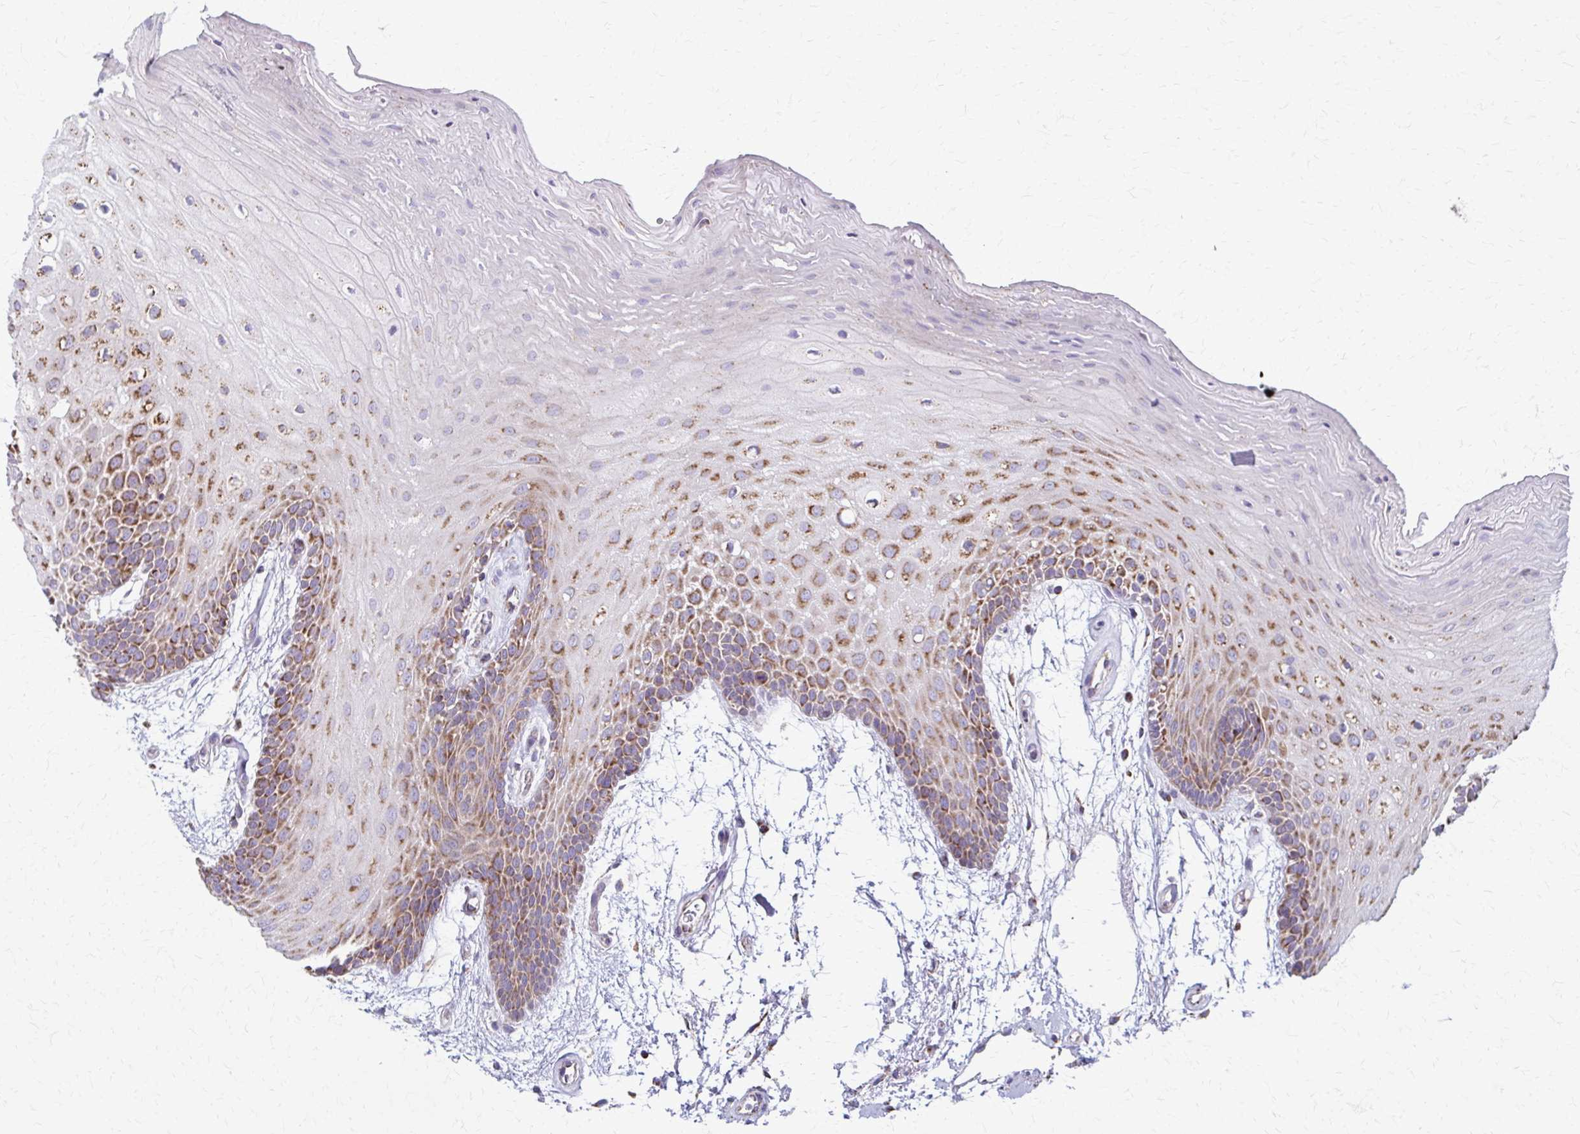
{"staining": {"intensity": "moderate", "quantity": "25%-75%", "location": "cytoplasmic/membranous"}, "tissue": "oral mucosa", "cell_type": "Squamous epithelial cells", "image_type": "normal", "snomed": [{"axis": "morphology", "description": "Normal tissue, NOS"}, {"axis": "morphology", "description": "Squamous cell carcinoma, NOS"}, {"axis": "topography", "description": "Oral tissue"}, {"axis": "topography", "description": "Tounge, NOS"}, {"axis": "topography", "description": "Head-Neck"}], "caption": "IHC photomicrograph of unremarkable oral mucosa: oral mucosa stained using IHC shows medium levels of moderate protein expression localized specifically in the cytoplasmic/membranous of squamous epithelial cells, appearing as a cytoplasmic/membranous brown color.", "gene": "TVP23A", "patient": {"sex": "male", "age": 62}}